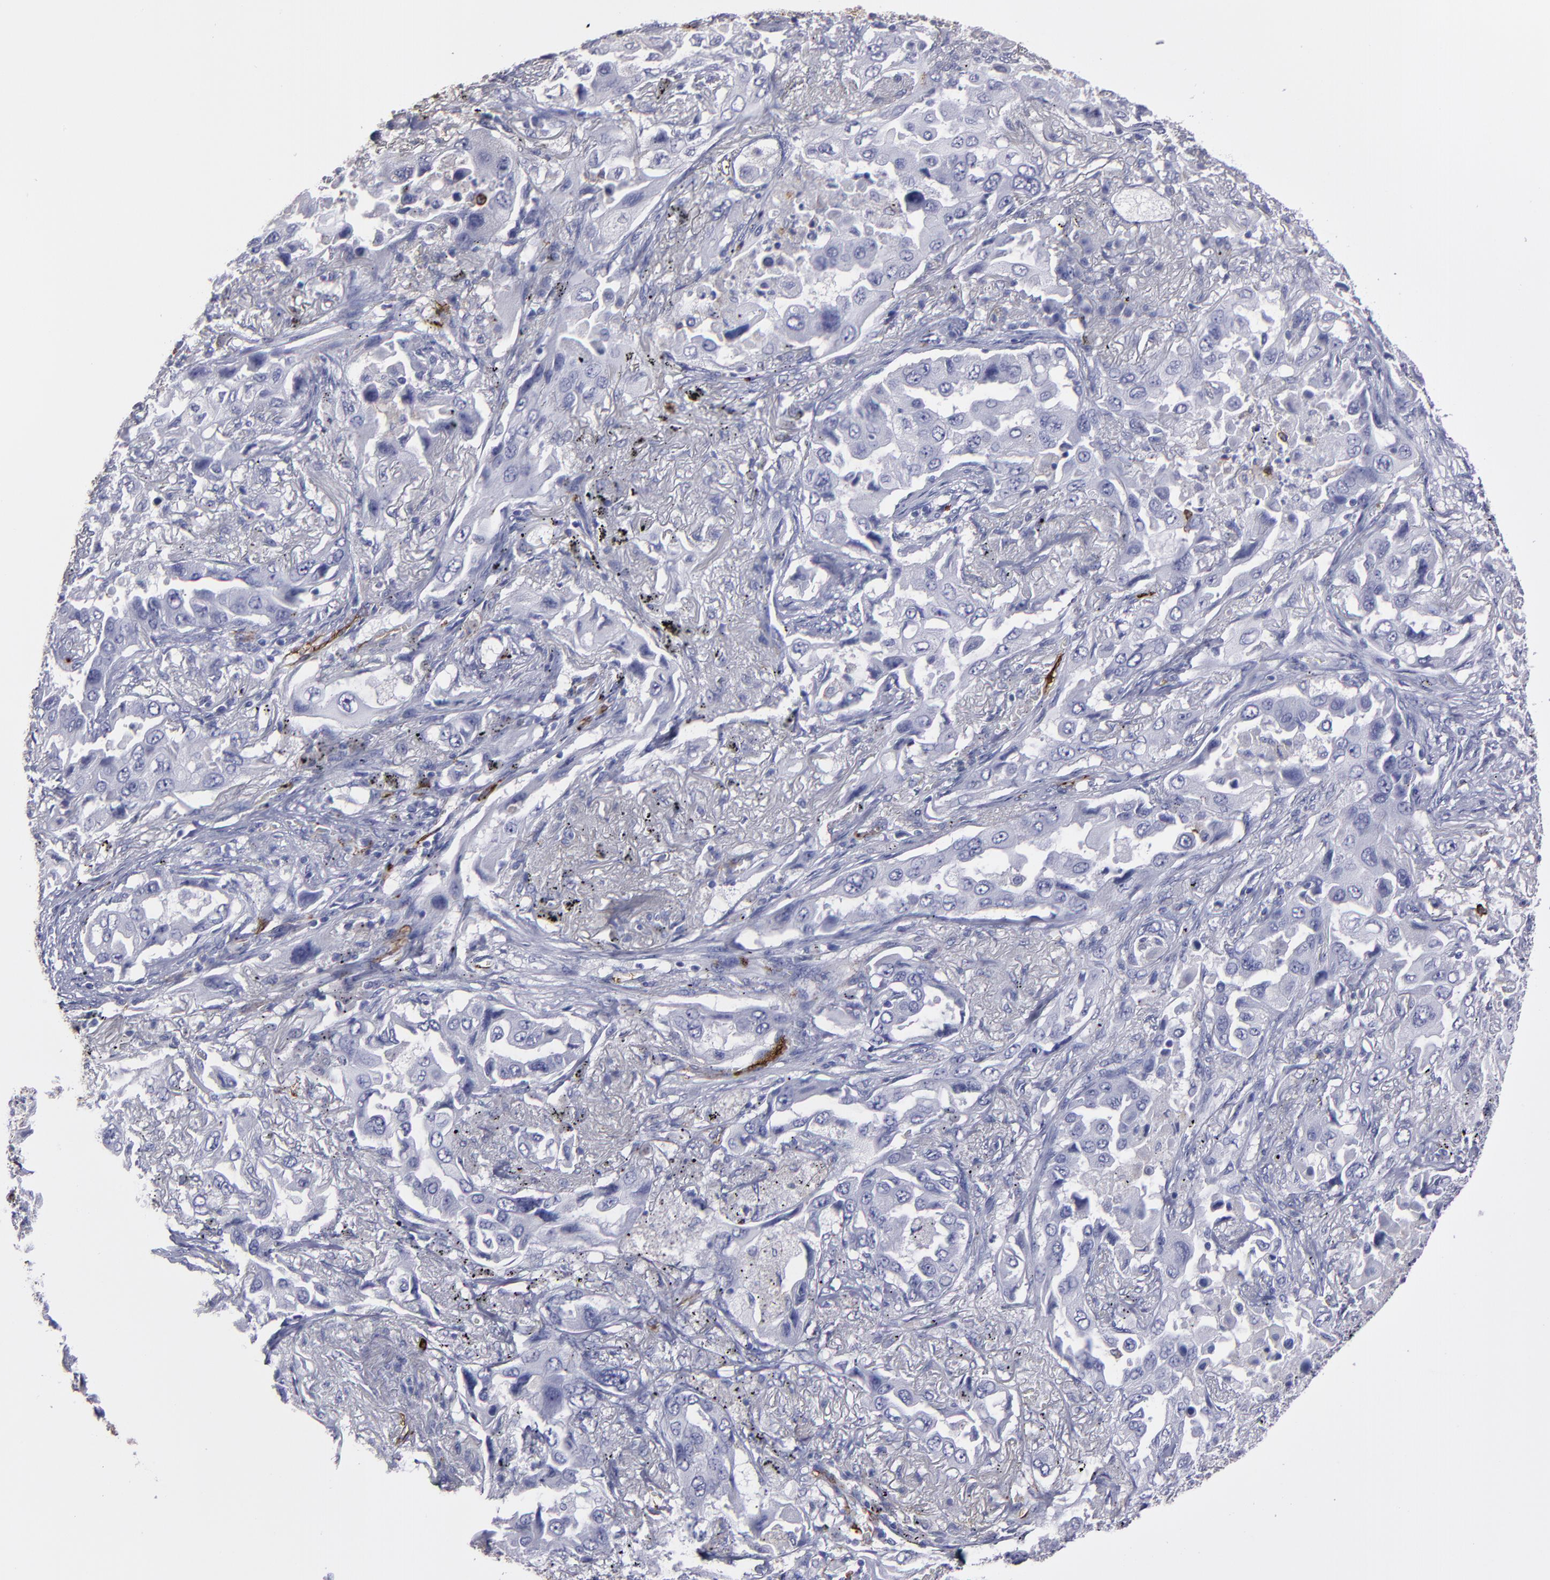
{"staining": {"intensity": "negative", "quantity": "none", "location": "none"}, "tissue": "lung cancer", "cell_type": "Tumor cells", "image_type": "cancer", "snomed": [{"axis": "morphology", "description": "Adenocarcinoma, NOS"}, {"axis": "topography", "description": "Lung"}], "caption": "Immunohistochemistry (IHC) micrograph of human lung cancer (adenocarcinoma) stained for a protein (brown), which shows no staining in tumor cells.", "gene": "CD36", "patient": {"sex": "female", "age": 65}}